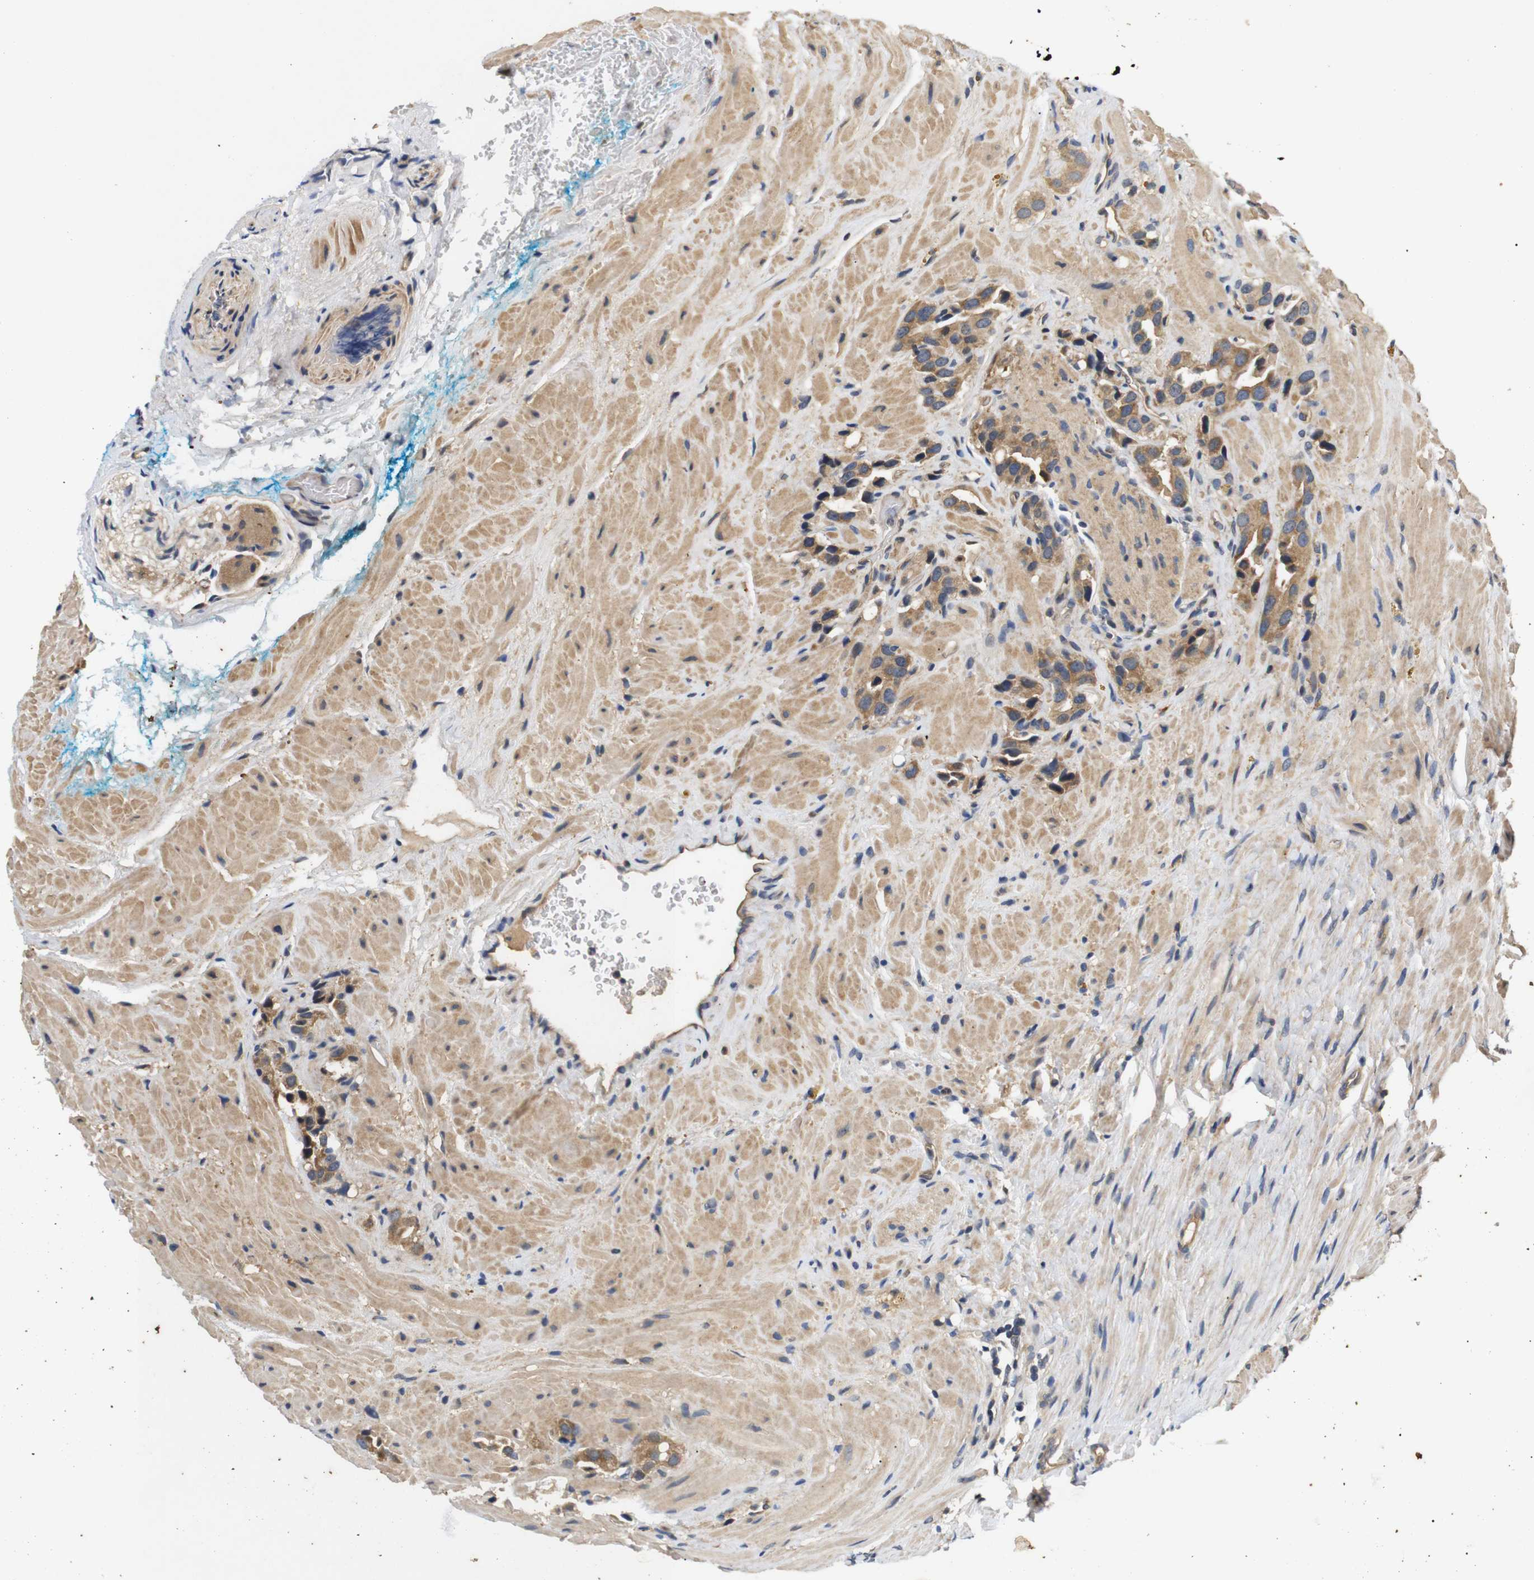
{"staining": {"intensity": "moderate", "quantity": "25%-75%", "location": "cytoplasmic/membranous"}, "tissue": "prostate cancer", "cell_type": "Tumor cells", "image_type": "cancer", "snomed": [{"axis": "morphology", "description": "Adenocarcinoma, High grade"}, {"axis": "topography", "description": "Prostate"}], "caption": "Tumor cells show medium levels of moderate cytoplasmic/membranous positivity in approximately 25%-75% of cells in human prostate cancer (adenocarcinoma (high-grade)). The protein is shown in brown color, while the nuclei are stained blue.", "gene": "RIPK1", "patient": {"sex": "male", "age": 64}}